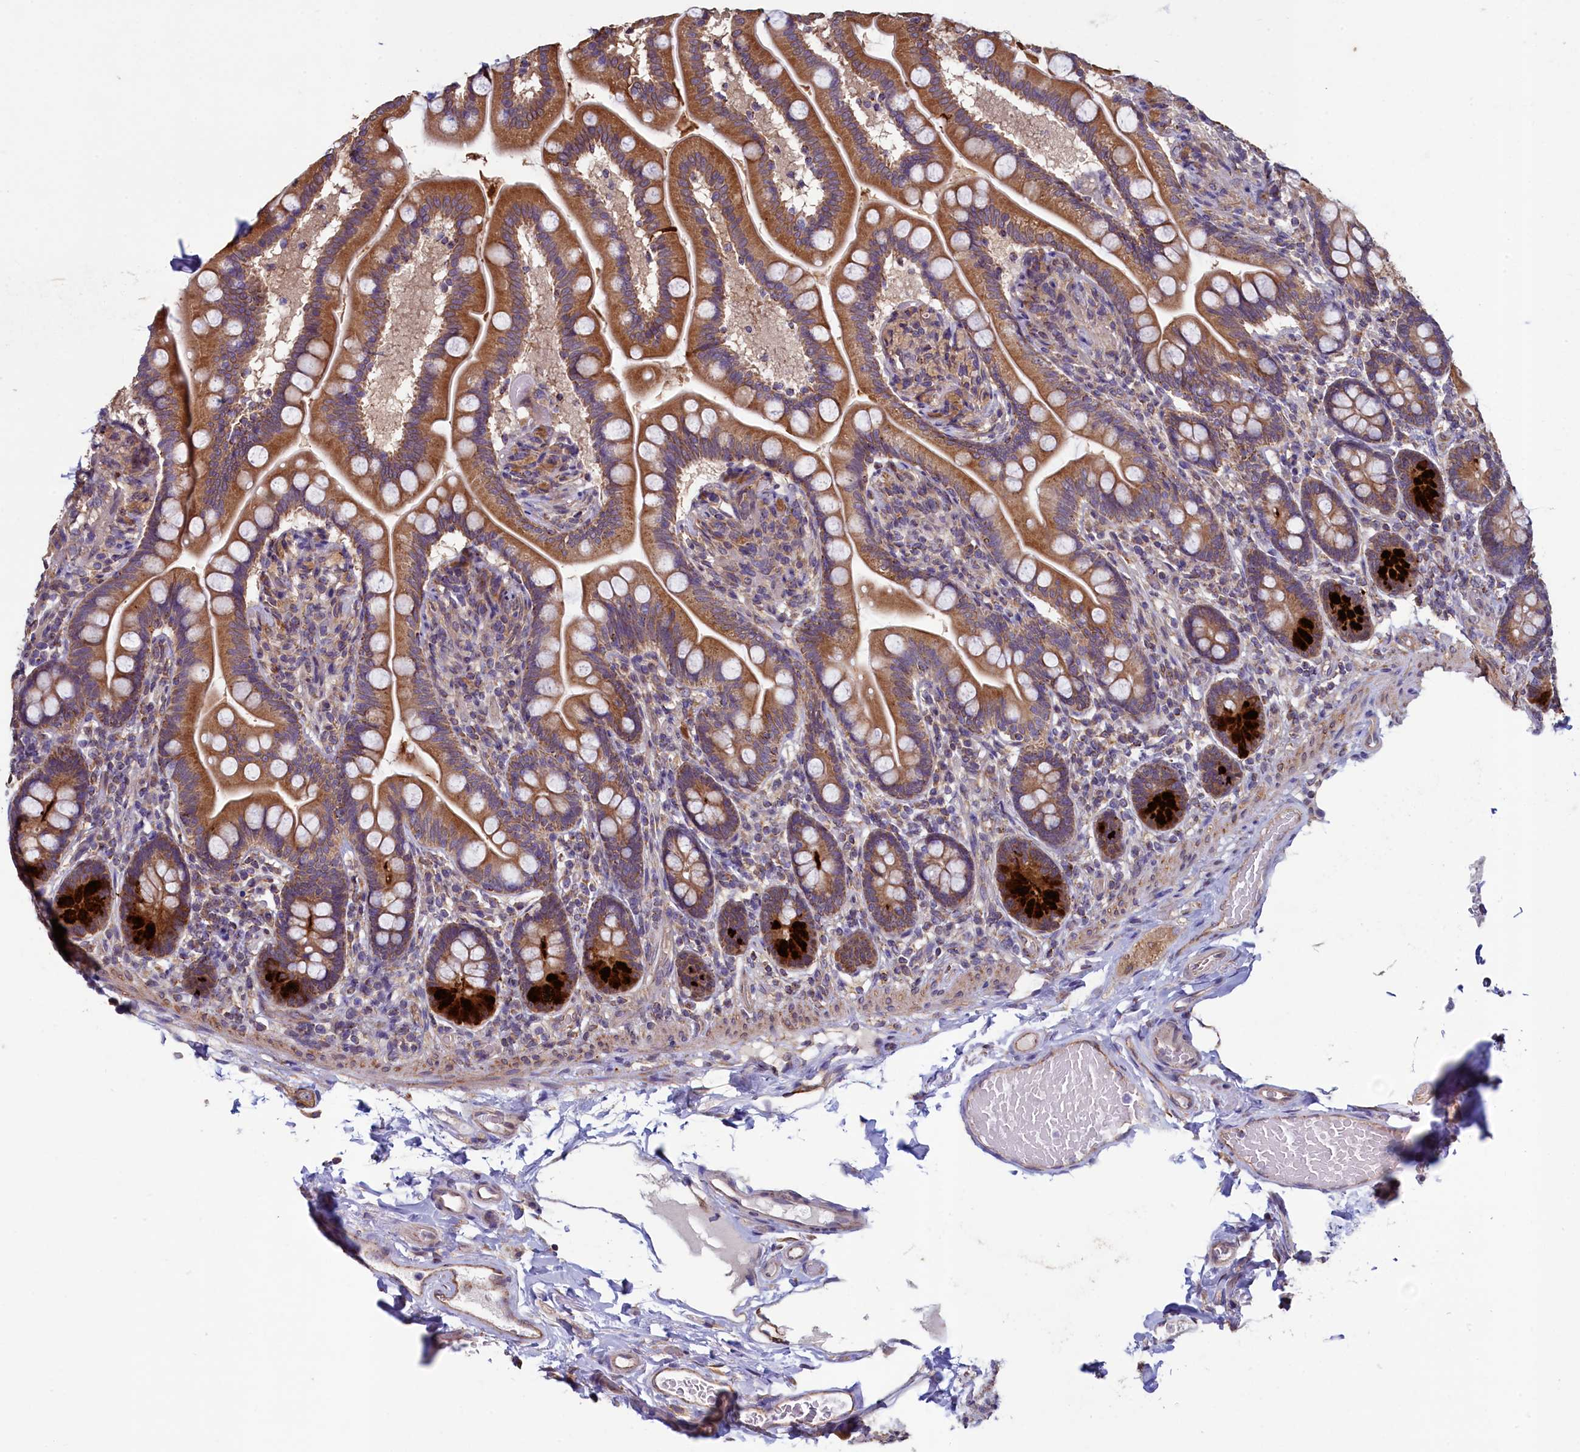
{"staining": {"intensity": "moderate", "quantity": ">75%", "location": "cytoplasmic/membranous"}, "tissue": "small intestine", "cell_type": "Glandular cells", "image_type": "normal", "snomed": [{"axis": "morphology", "description": "Normal tissue, NOS"}, {"axis": "topography", "description": "Small intestine"}], "caption": "Protein positivity by IHC reveals moderate cytoplasmic/membranous positivity in about >75% of glandular cells in unremarkable small intestine.", "gene": "SPATA2L", "patient": {"sex": "female", "age": 64}}